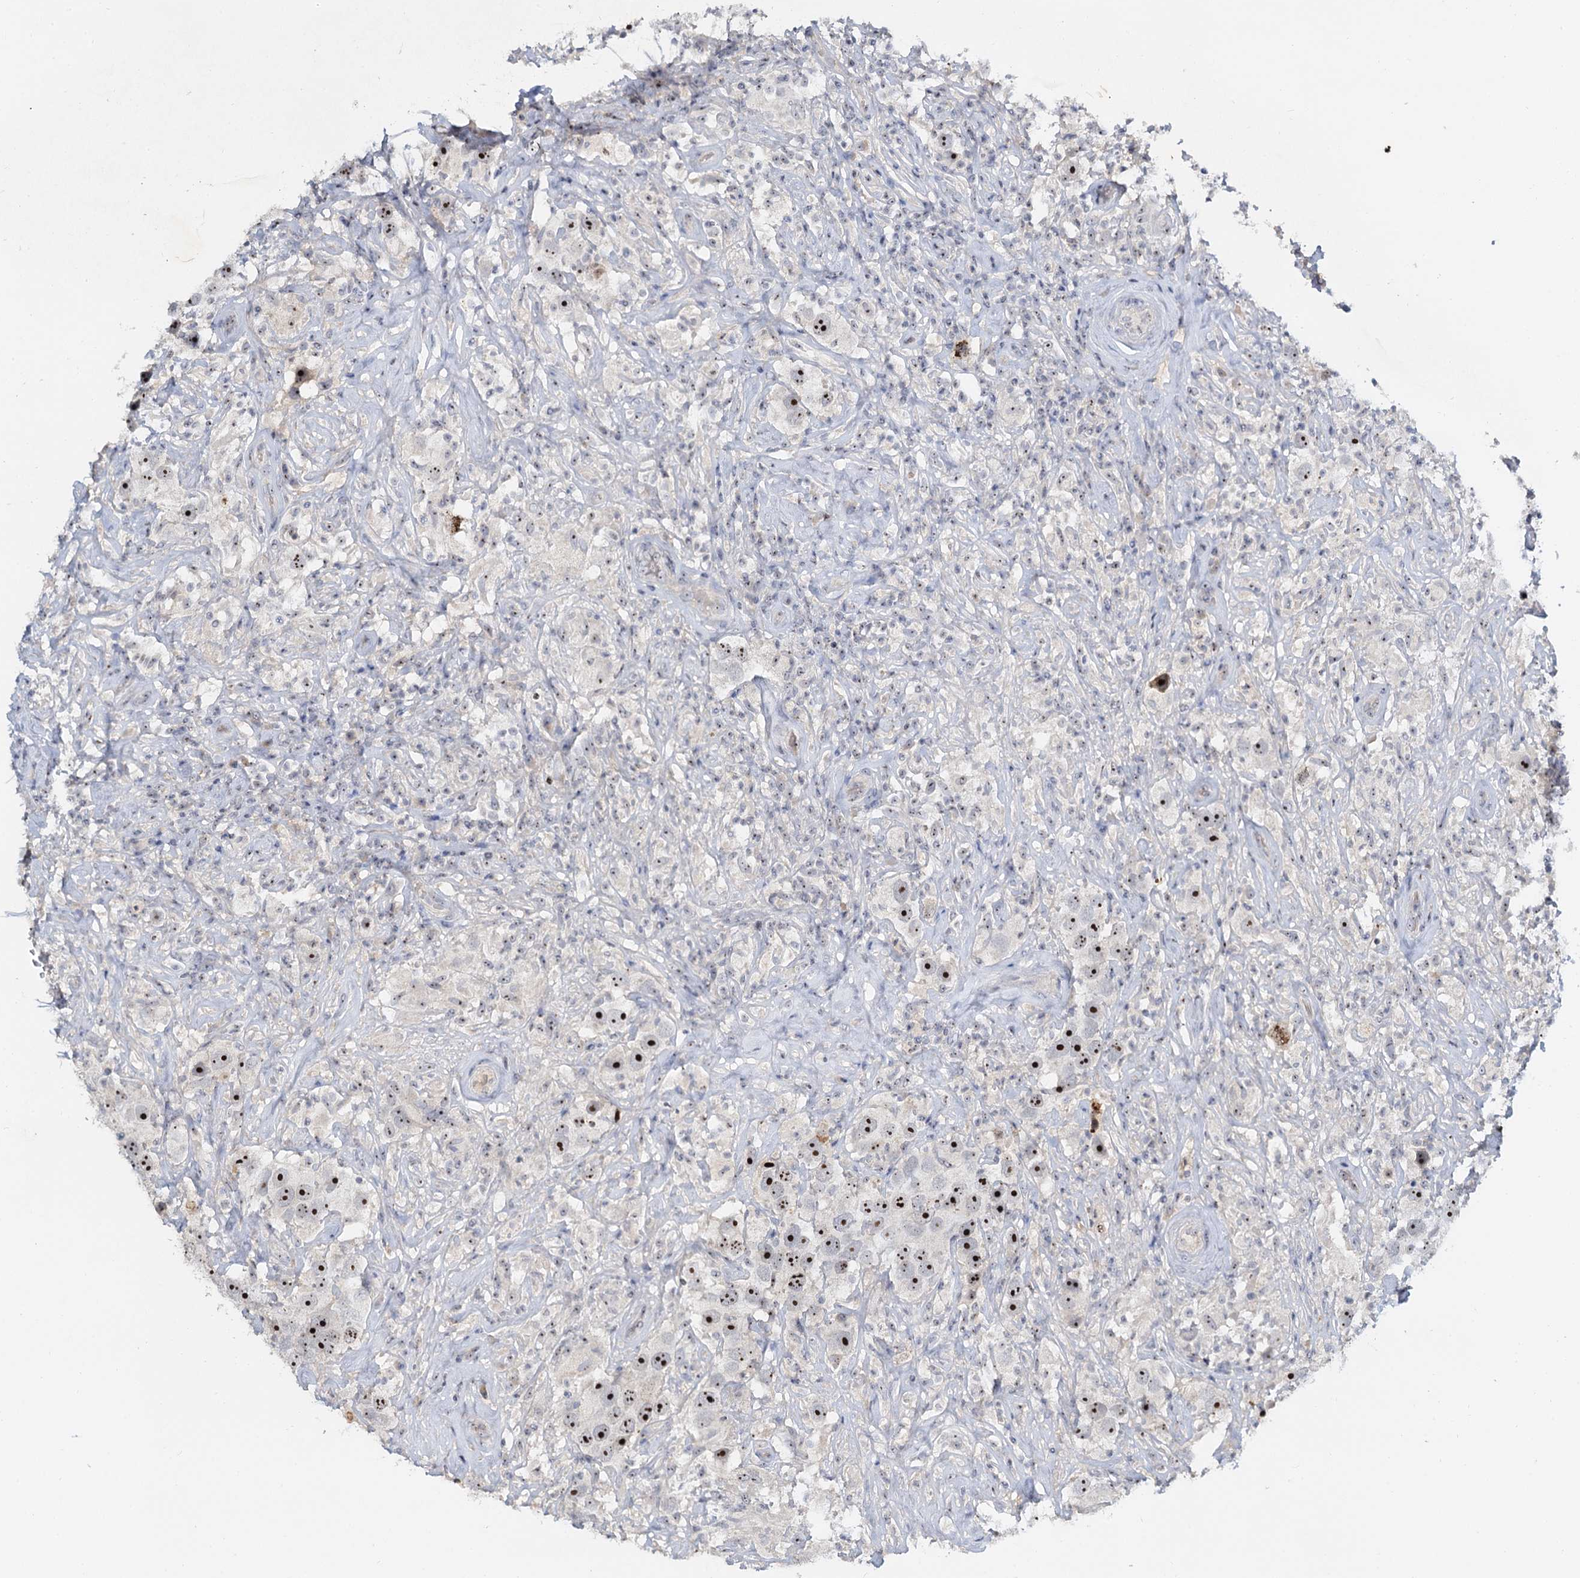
{"staining": {"intensity": "strong", "quantity": ">75%", "location": "nuclear"}, "tissue": "testis cancer", "cell_type": "Tumor cells", "image_type": "cancer", "snomed": [{"axis": "morphology", "description": "Seminoma, NOS"}, {"axis": "topography", "description": "Testis"}], "caption": "Immunohistochemistry image of neoplastic tissue: human testis cancer (seminoma) stained using IHC exhibits high levels of strong protein expression localized specifically in the nuclear of tumor cells, appearing as a nuclear brown color.", "gene": "NOP2", "patient": {"sex": "male", "age": 49}}